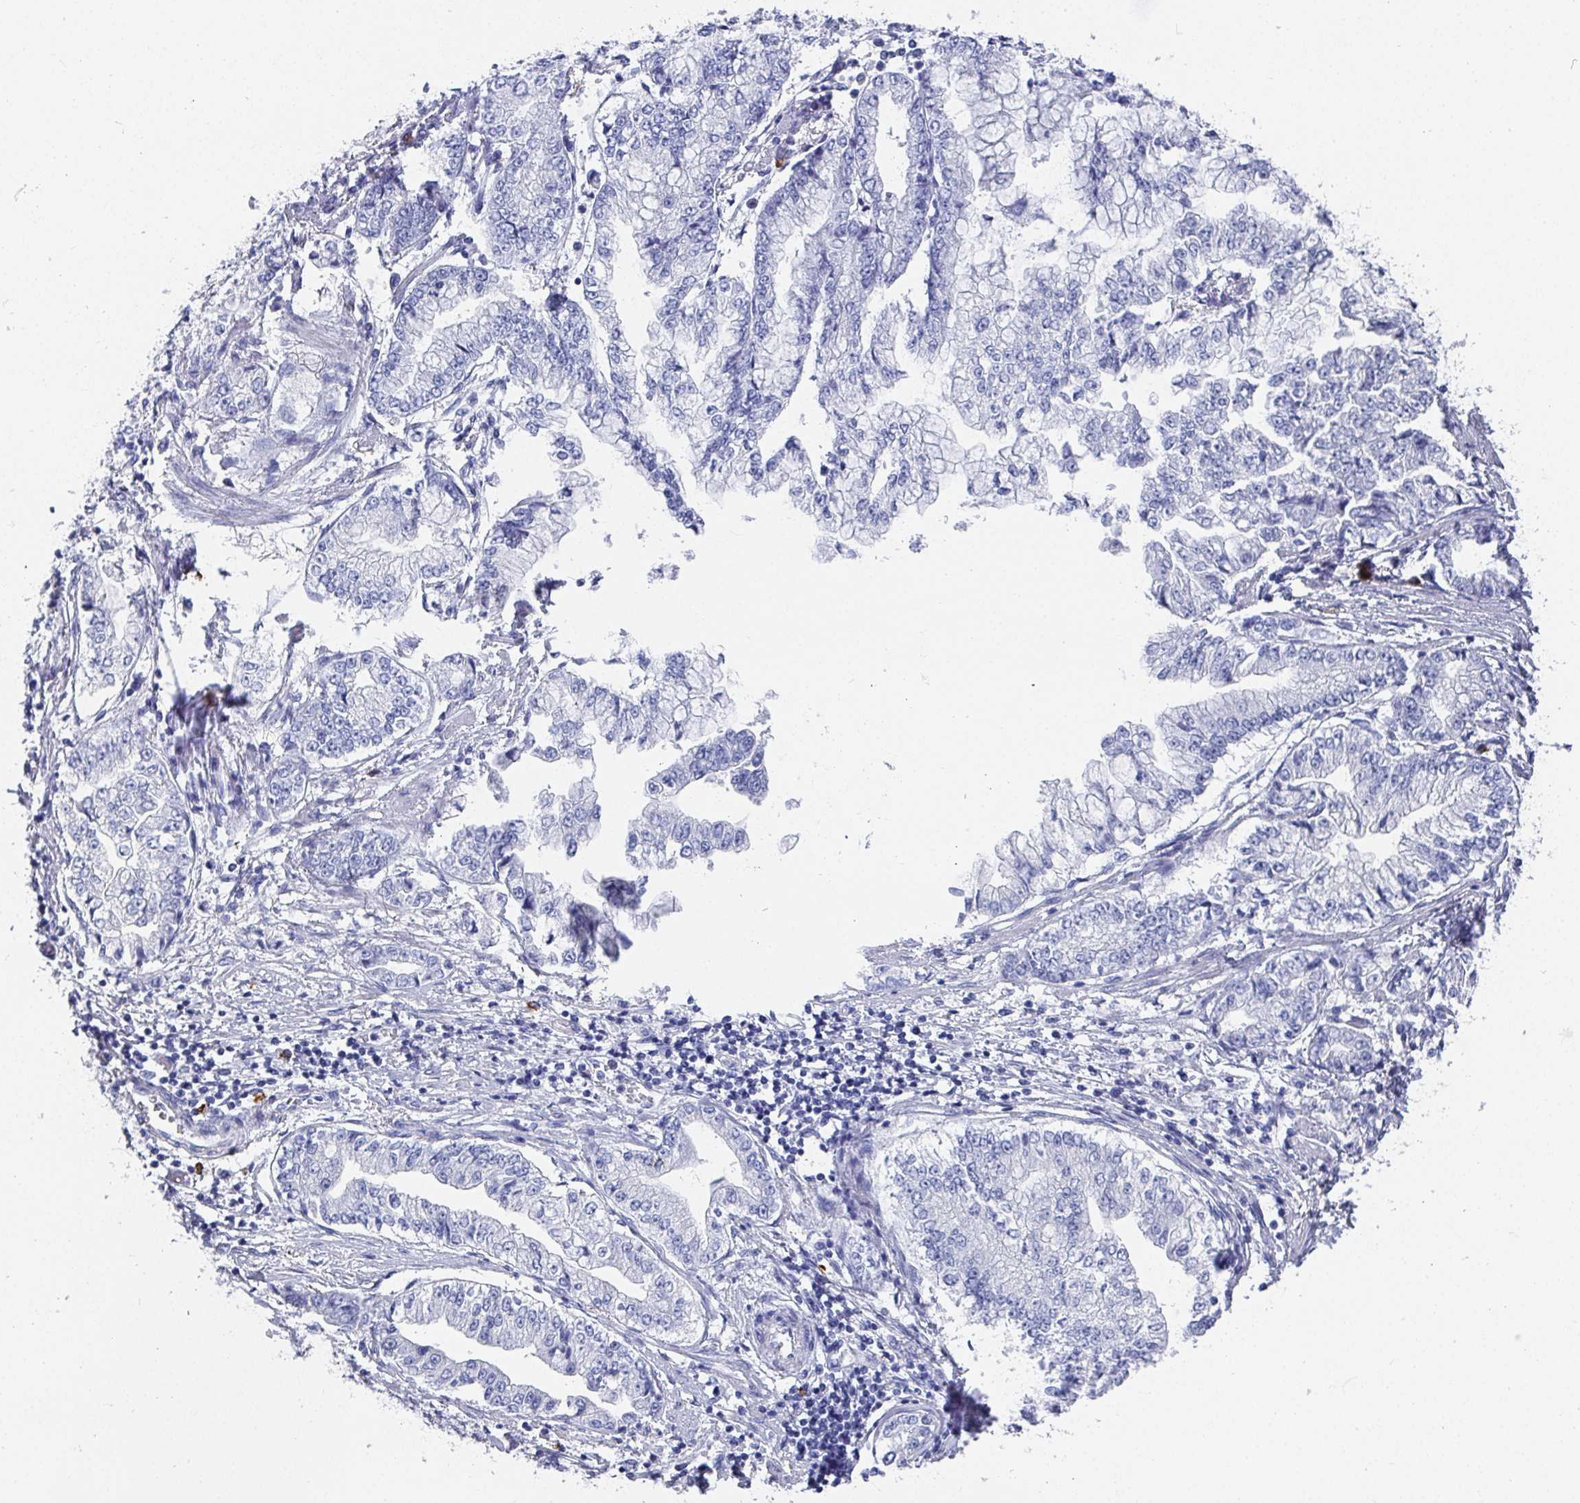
{"staining": {"intensity": "negative", "quantity": "none", "location": "none"}, "tissue": "stomach cancer", "cell_type": "Tumor cells", "image_type": "cancer", "snomed": [{"axis": "morphology", "description": "Adenocarcinoma, NOS"}, {"axis": "topography", "description": "Stomach, upper"}], "caption": "Immunohistochemistry photomicrograph of neoplastic tissue: human stomach cancer stained with DAB exhibits no significant protein positivity in tumor cells.", "gene": "GRIA1", "patient": {"sex": "female", "age": 74}}